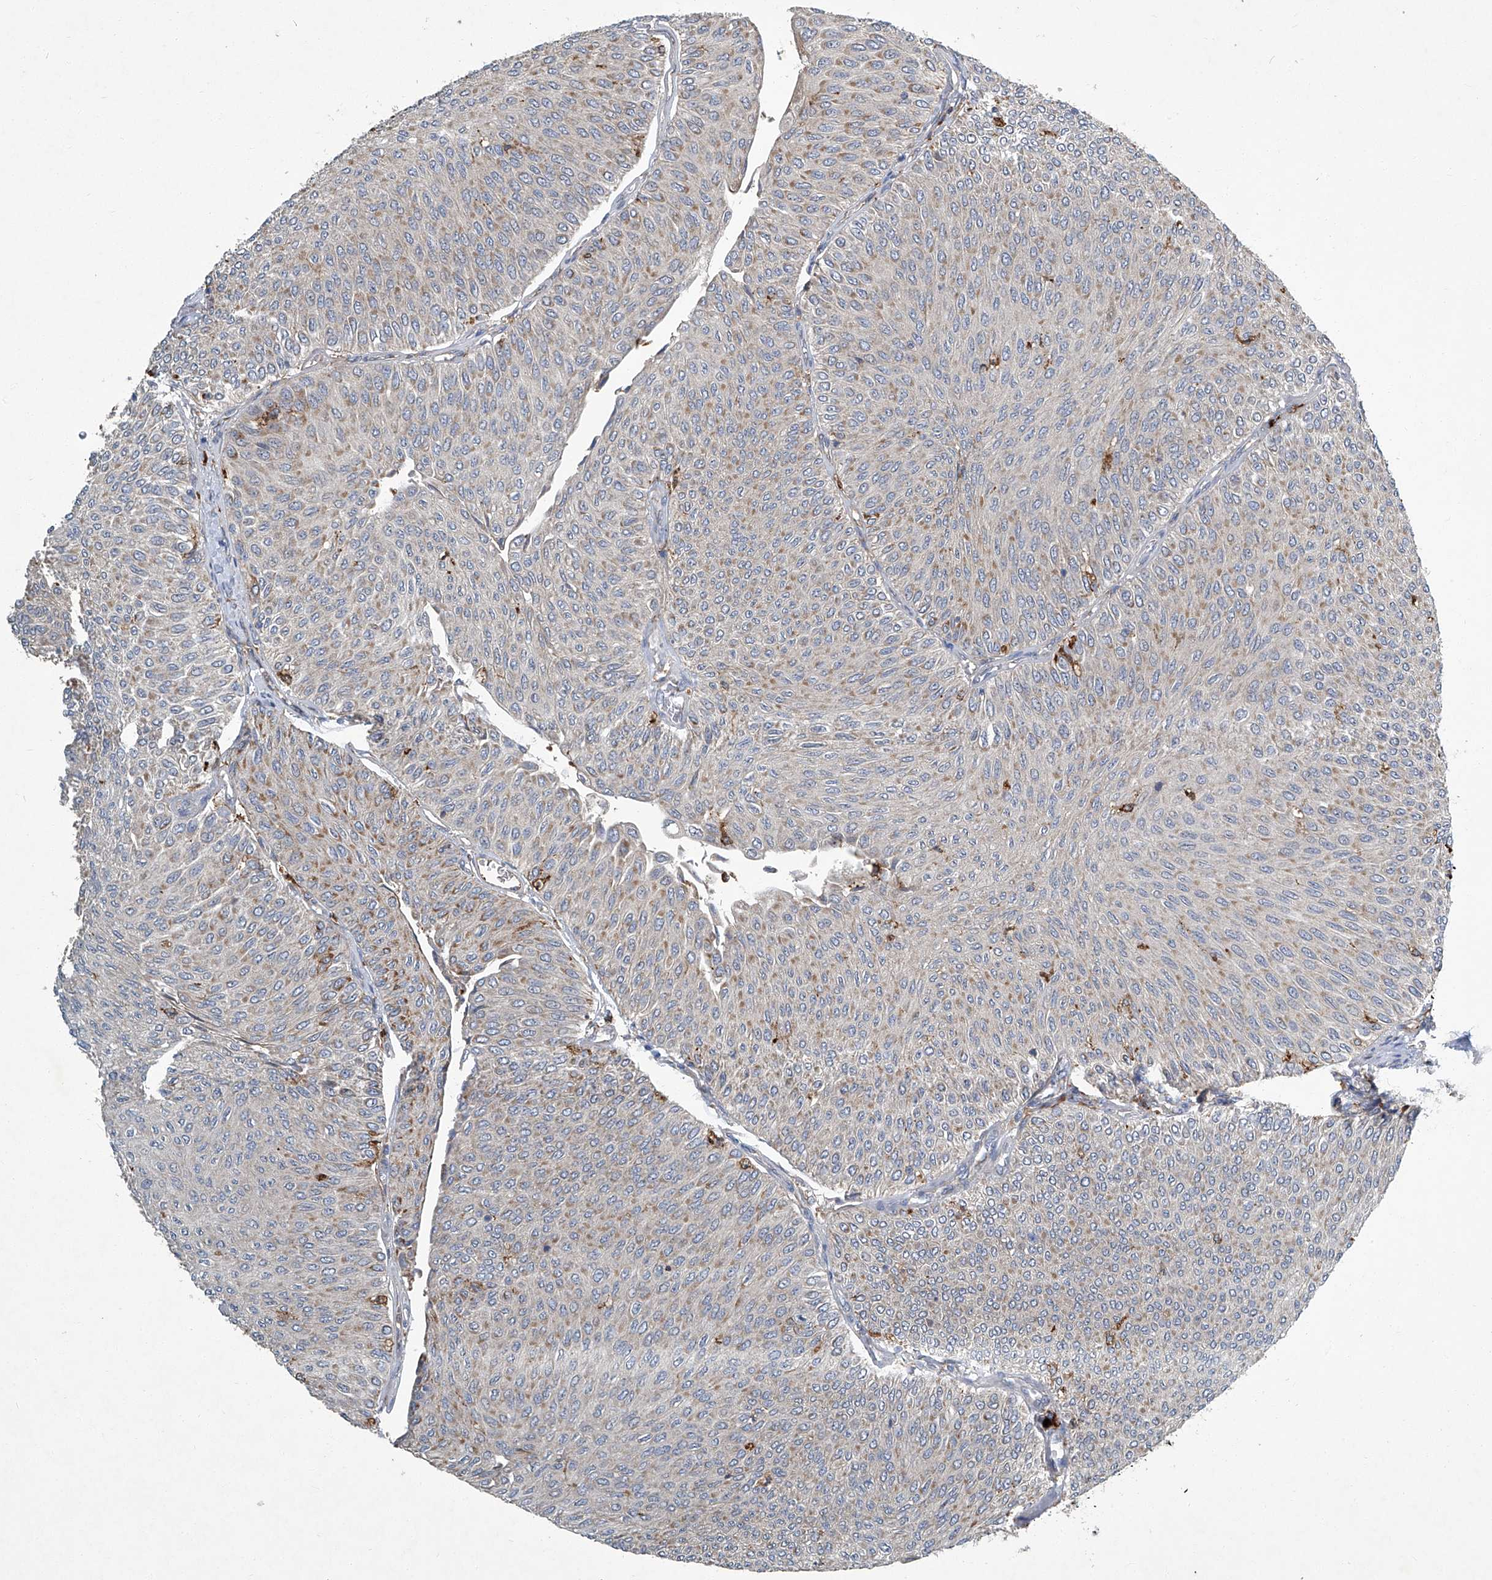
{"staining": {"intensity": "weak", "quantity": "25%-75%", "location": "cytoplasmic/membranous"}, "tissue": "urothelial cancer", "cell_type": "Tumor cells", "image_type": "cancer", "snomed": [{"axis": "morphology", "description": "Urothelial carcinoma, Low grade"}, {"axis": "topography", "description": "Urinary bladder"}], "caption": "DAB immunohistochemical staining of urothelial carcinoma (low-grade) reveals weak cytoplasmic/membranous protein positivity in approximately 25%-75% of tumor cells.", "gene": "FAM167A", "patient": {"sex": "male", "age": 78}}